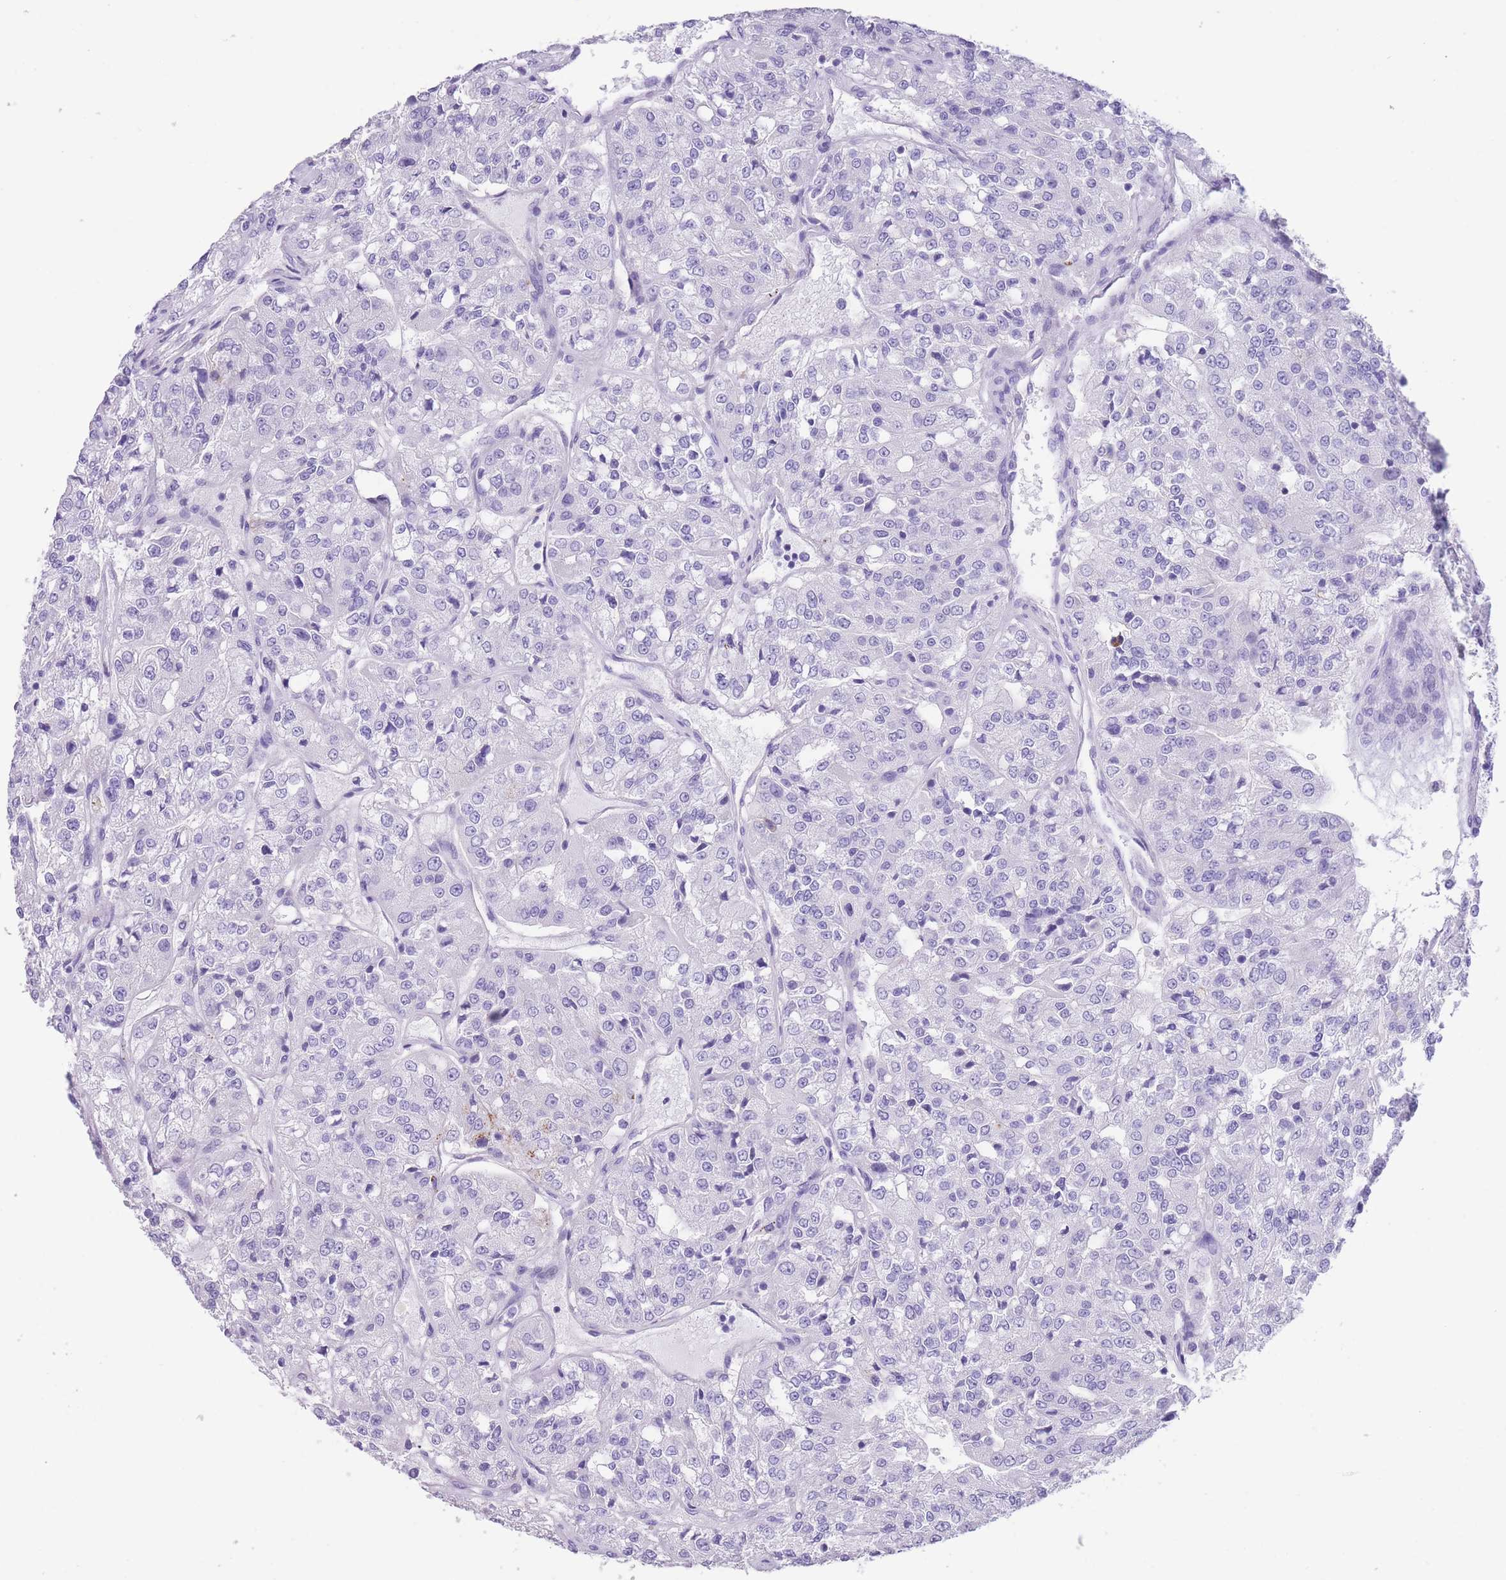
{"staining": {"intensity": "negative", "quantity": "none", "location": "none"}, "tissue": "renal cancer", "cell_type": "Tumor cells", "image_type": "cancer", "snomed": [{"axis": "morphology", "description": "Adenocarcinoma, NOS"}, {"axis": "topography", "description": "Kidney"}], "caption": "IHC histopathology image of neoplastic tissue: human renal cancer stained with DAB (3,3'-diaminobenzidine) reveals no significant protein positivity in tumor cells. The staining was performed using DAB (3,3'-diaminobenzidine) to visualize the protein expression in brown, while the nuclei were stained in blue with hematoxylin (Magnification: 20x).", "gene": "RAI2", "patient": {"sex": "female", "age": 63}}